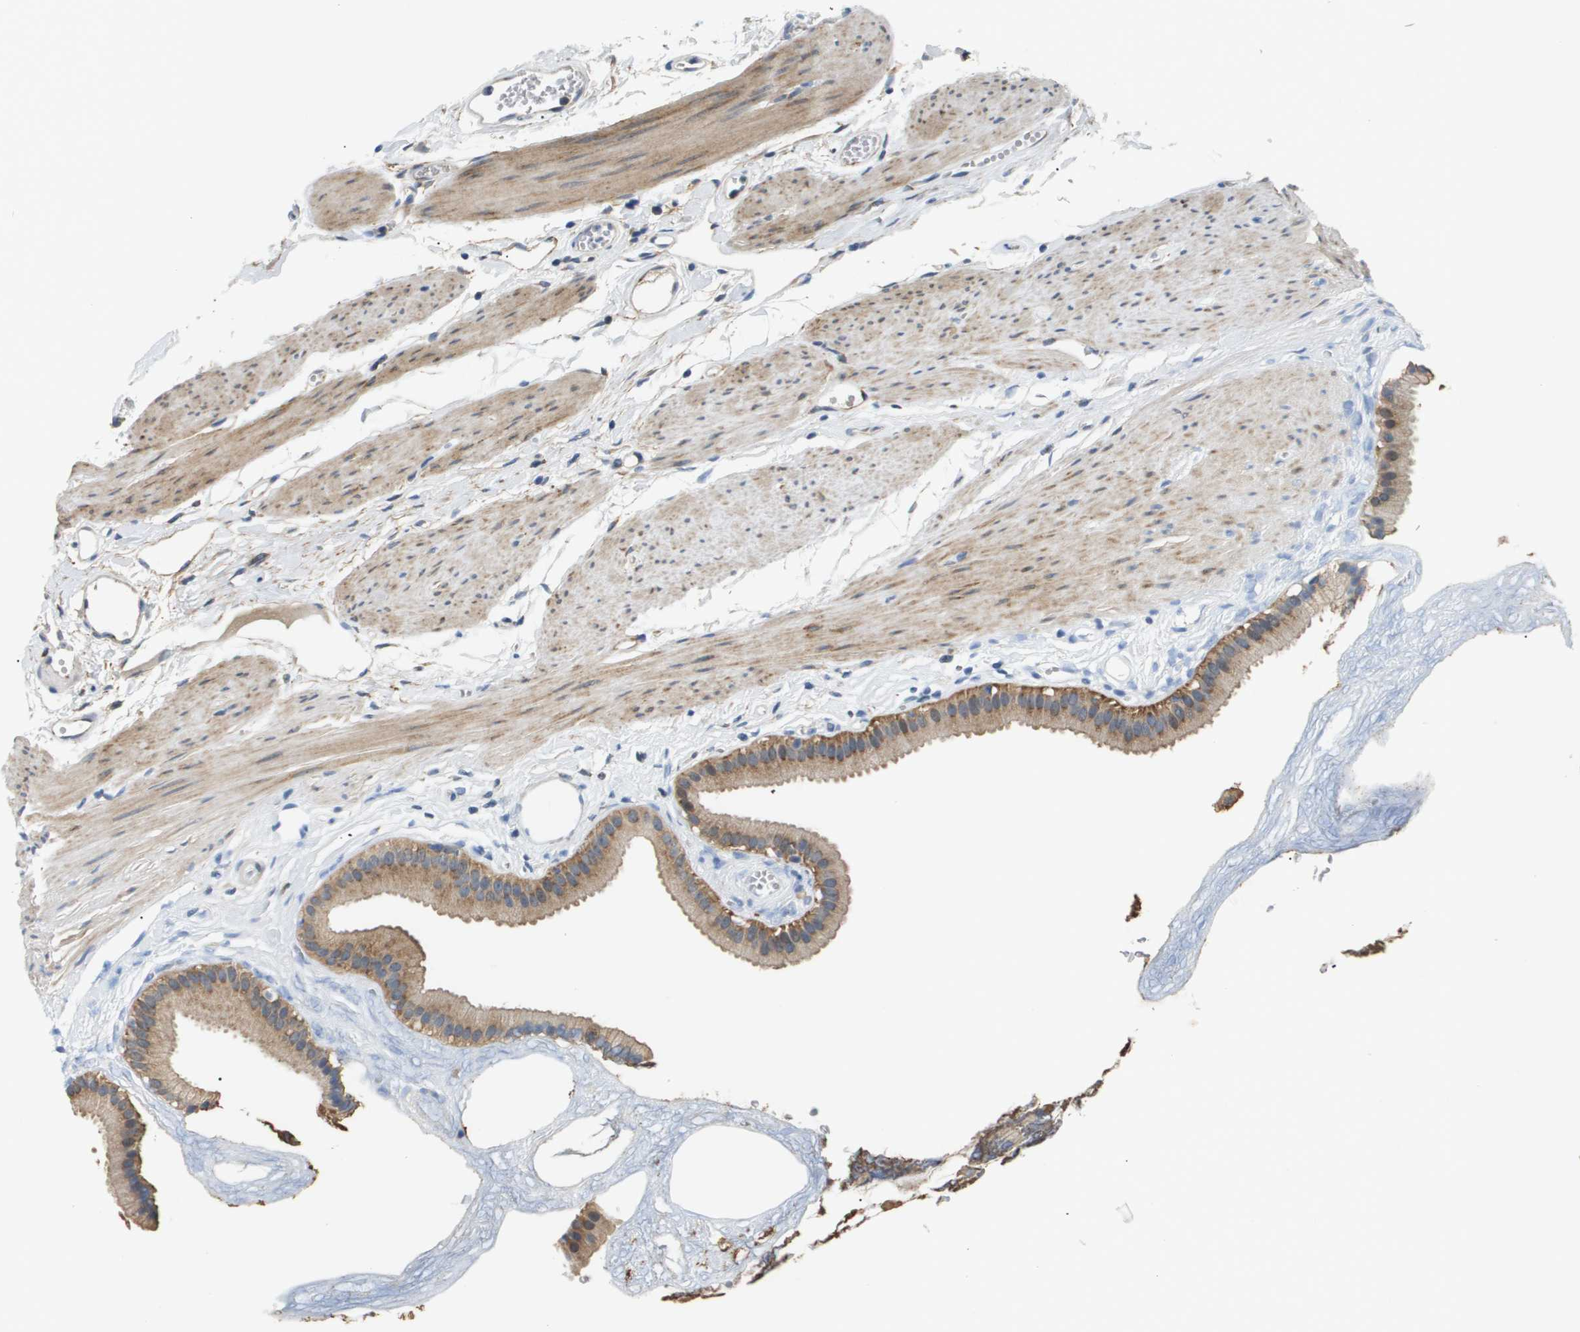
{"staining": {"intensity": "moderate", "quantity": ">75%", "location": "cytoplasmic/membranous"}, "tissue": "gallbladder", "cell_type": "Glandular cells", "image_type": "normal", "snomed": [{"axis": "morphology", "description": "Normal tissue, NOS"}, {"axis": "topography", "description": "Gallbladder"}], "caption": "Immunohistochemistry (IHC) image of normal gallbladder: gallbladder stained using IHC reveals medium levels of moderate protein expression localized specifically in the cytoplasmic/membranous of glandular cells, appearing as a cytoplasmic/membranous brown color.", "gene": "OTUD5", "patient": {"sex": "female", "age": 64}}